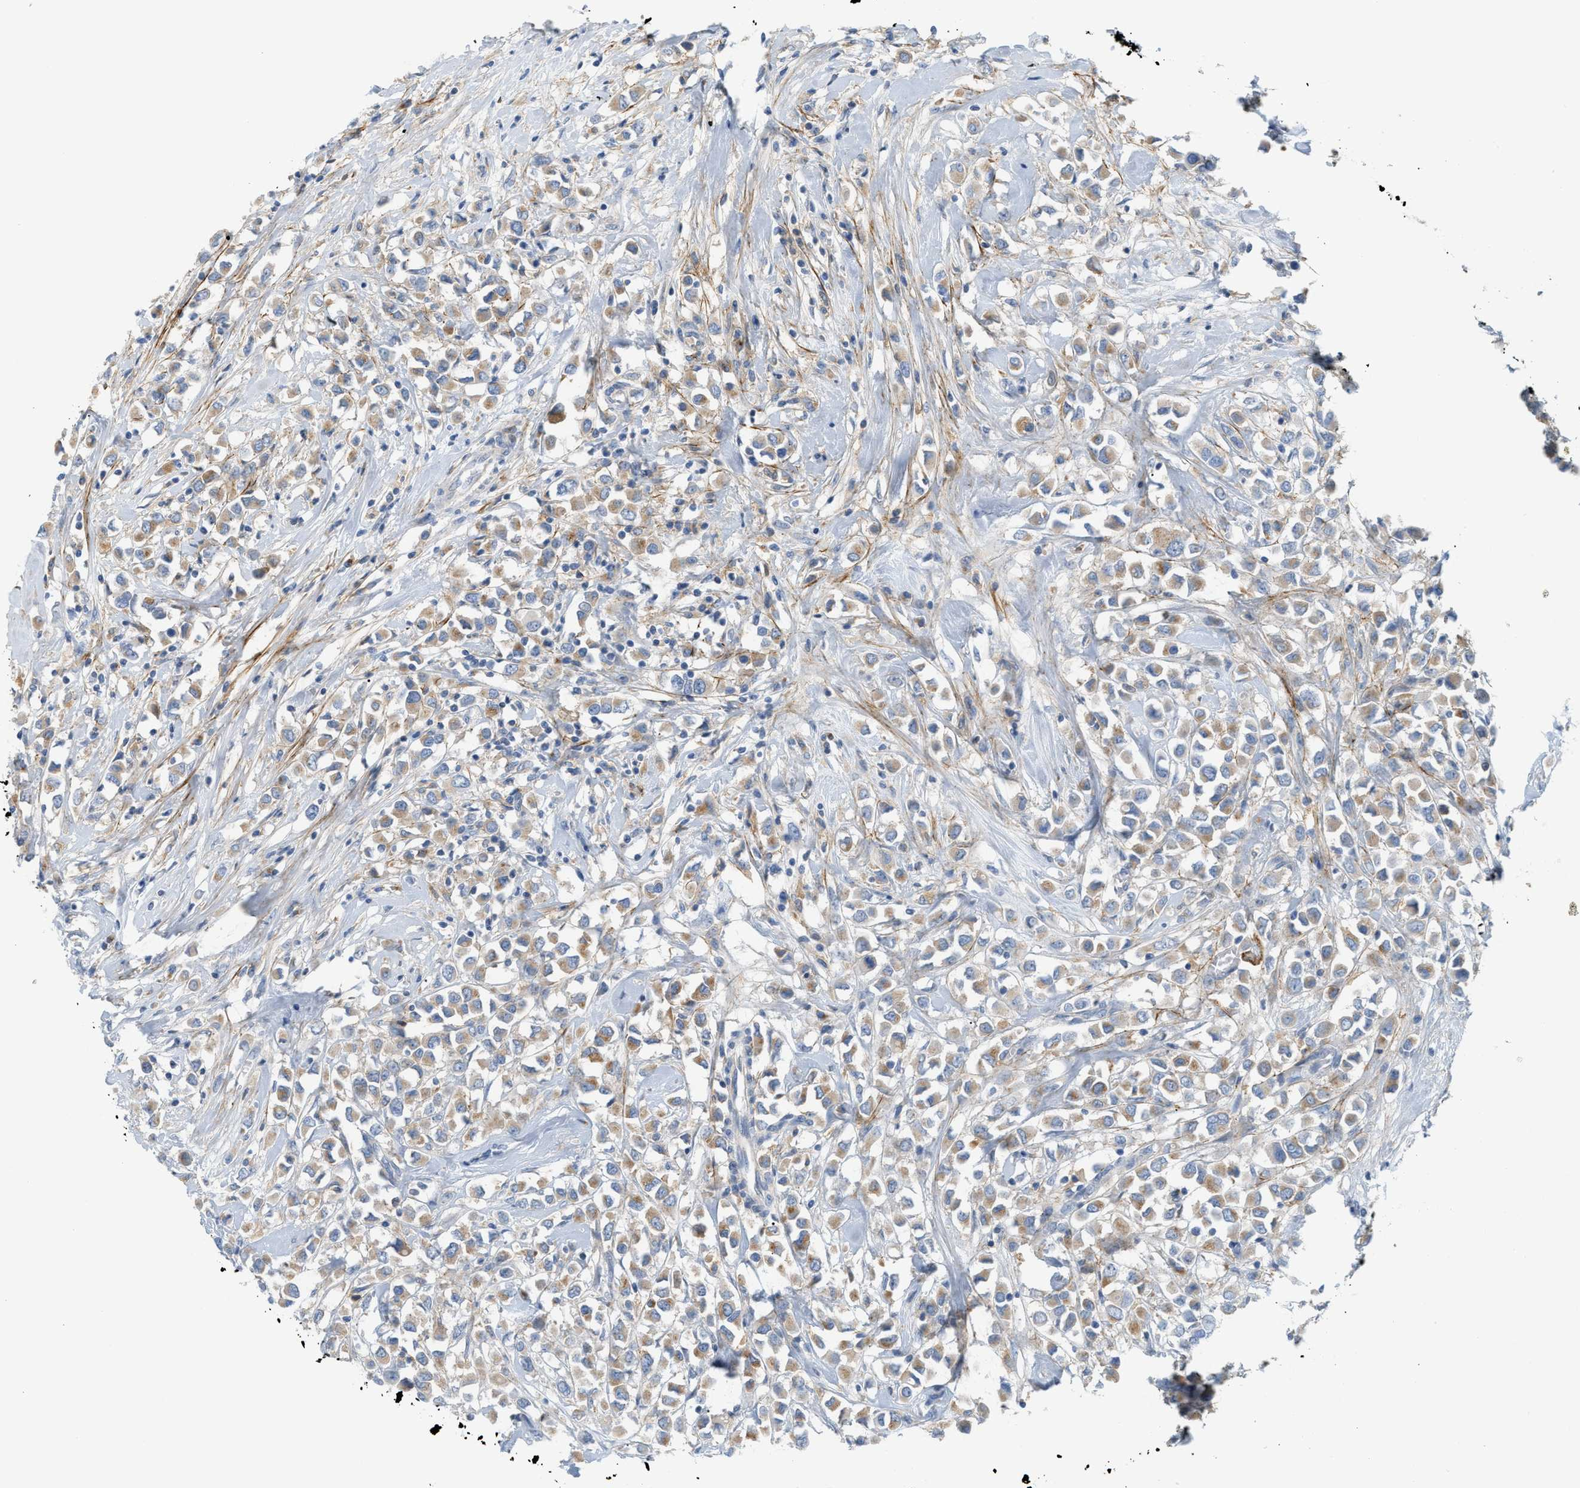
{"staining": {"intensity": "weak", "quantity": ">75%", "location": "cytoplasmic/membranous"}, "tissue": "breast cancer", "cell_type": "Tumor cells", "image_type": "cancer", "snomed": [{"axis": "morphology", "description": "Duct carcinoma"}, {"axis": "topography", "description": "Breast"}], "caption": "IHC of breast cancer (infiltrating ductal carcinoma) shows low levels of weak cytoplasmic/membranous positivity in about >75% of tumor cells. (brown staining indicates protein expression, while blue staining denotes nuclei).", "gene": "LMBRD1", "patient": {"sex": "female", "age": 61}}